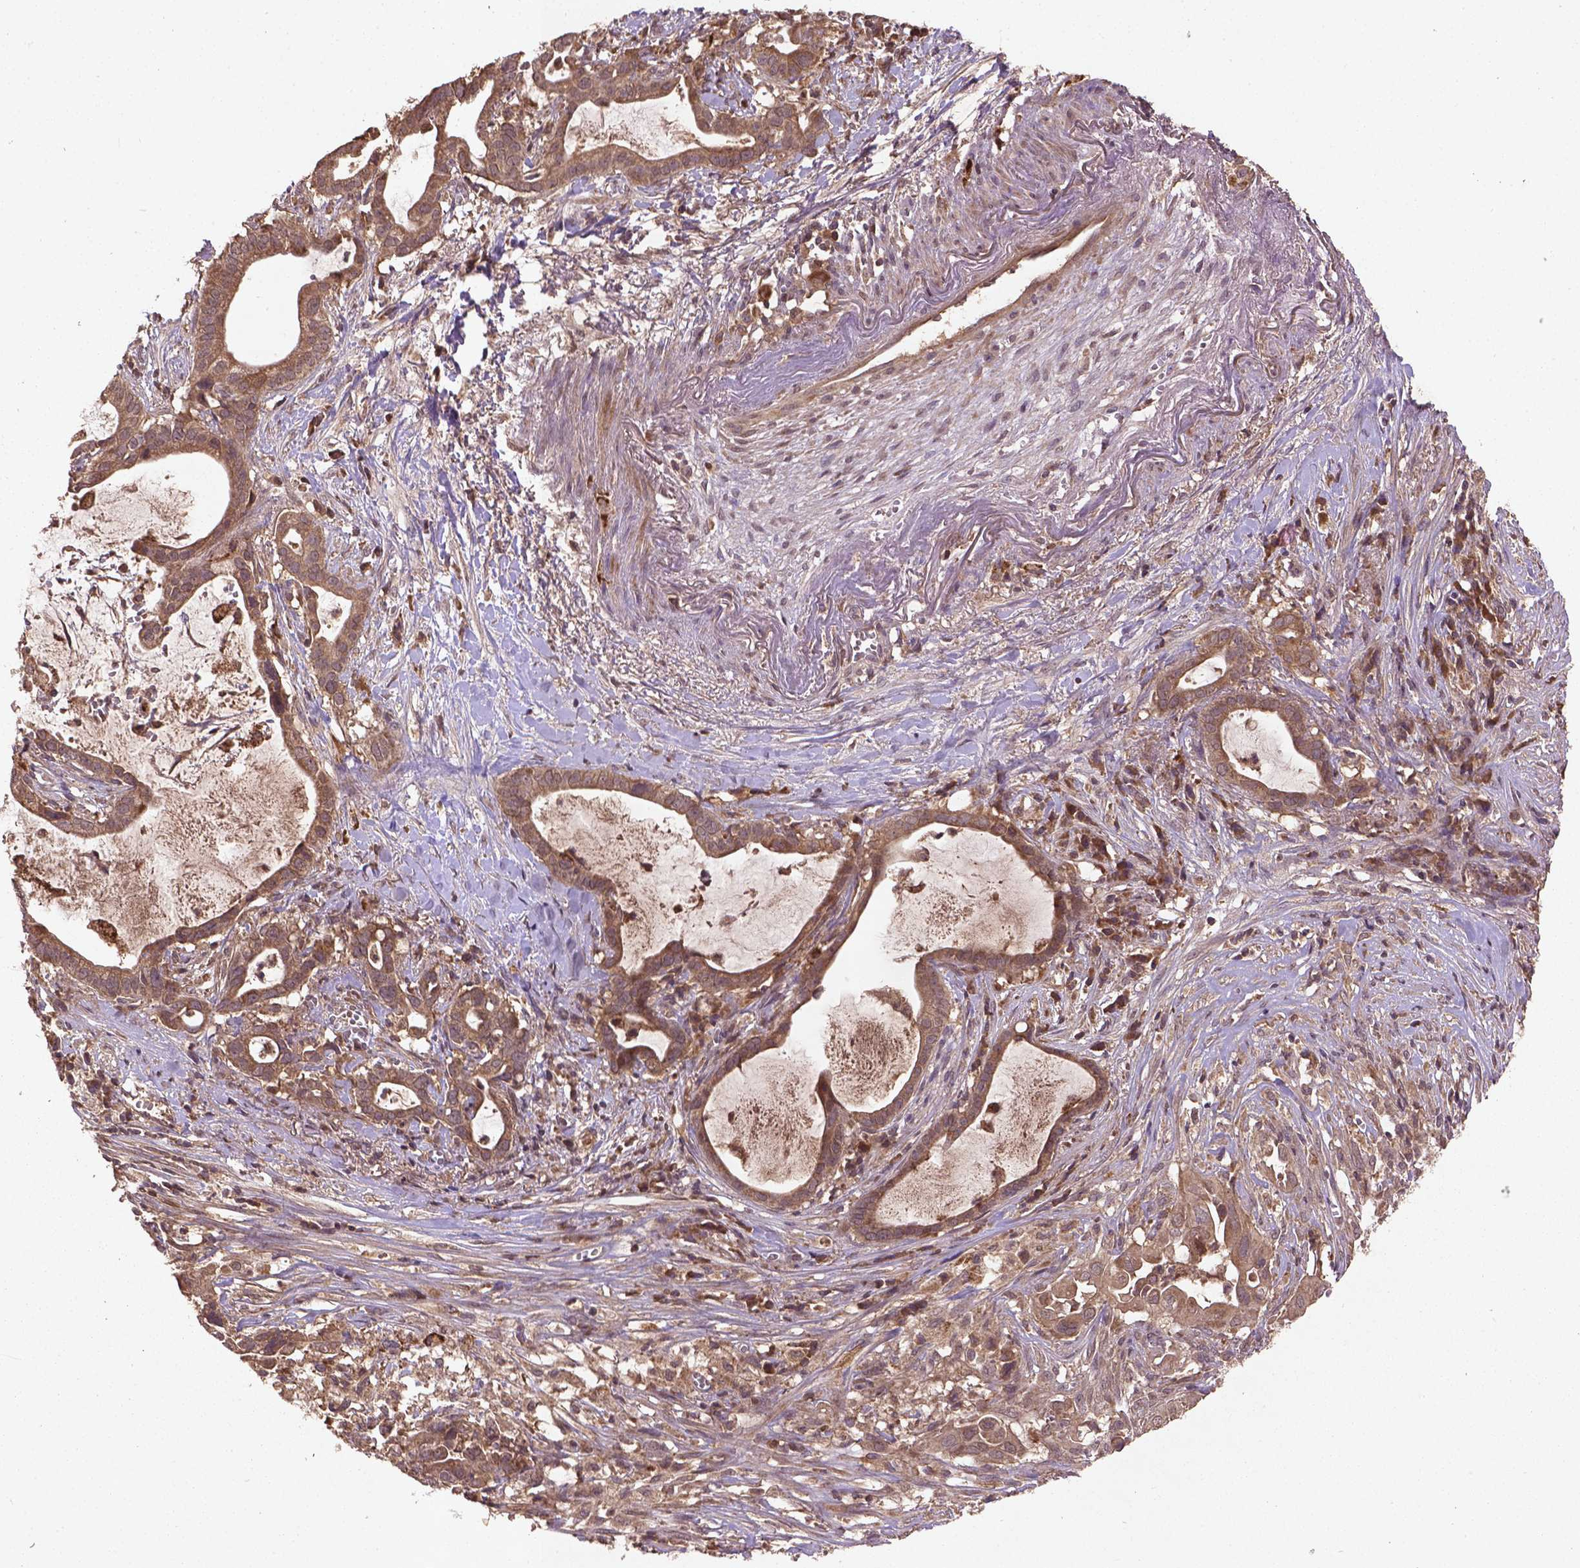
{"staining": {"intensity": "moderate", "quantity": ">75%", "location": "cytoplasmic/membranous"}, "tissue": "pancreatic cancer", "cell_type": "Tumor cells", "image_type": "cancer", "snomed": [{"axis": "morphology", "description": "Adenocarcinoma, NOS"}, {"axis": "topography", "description": "Pancreas"}], "caption": "Brown immunohistochemical staining in pancreatic adenocarcinoma displays moderate cytoplasmic/membranous expression in approximately >75% of tumor cells.", "gene": "NIPAL2", "patient": {"sex": "male", "age": 61}}